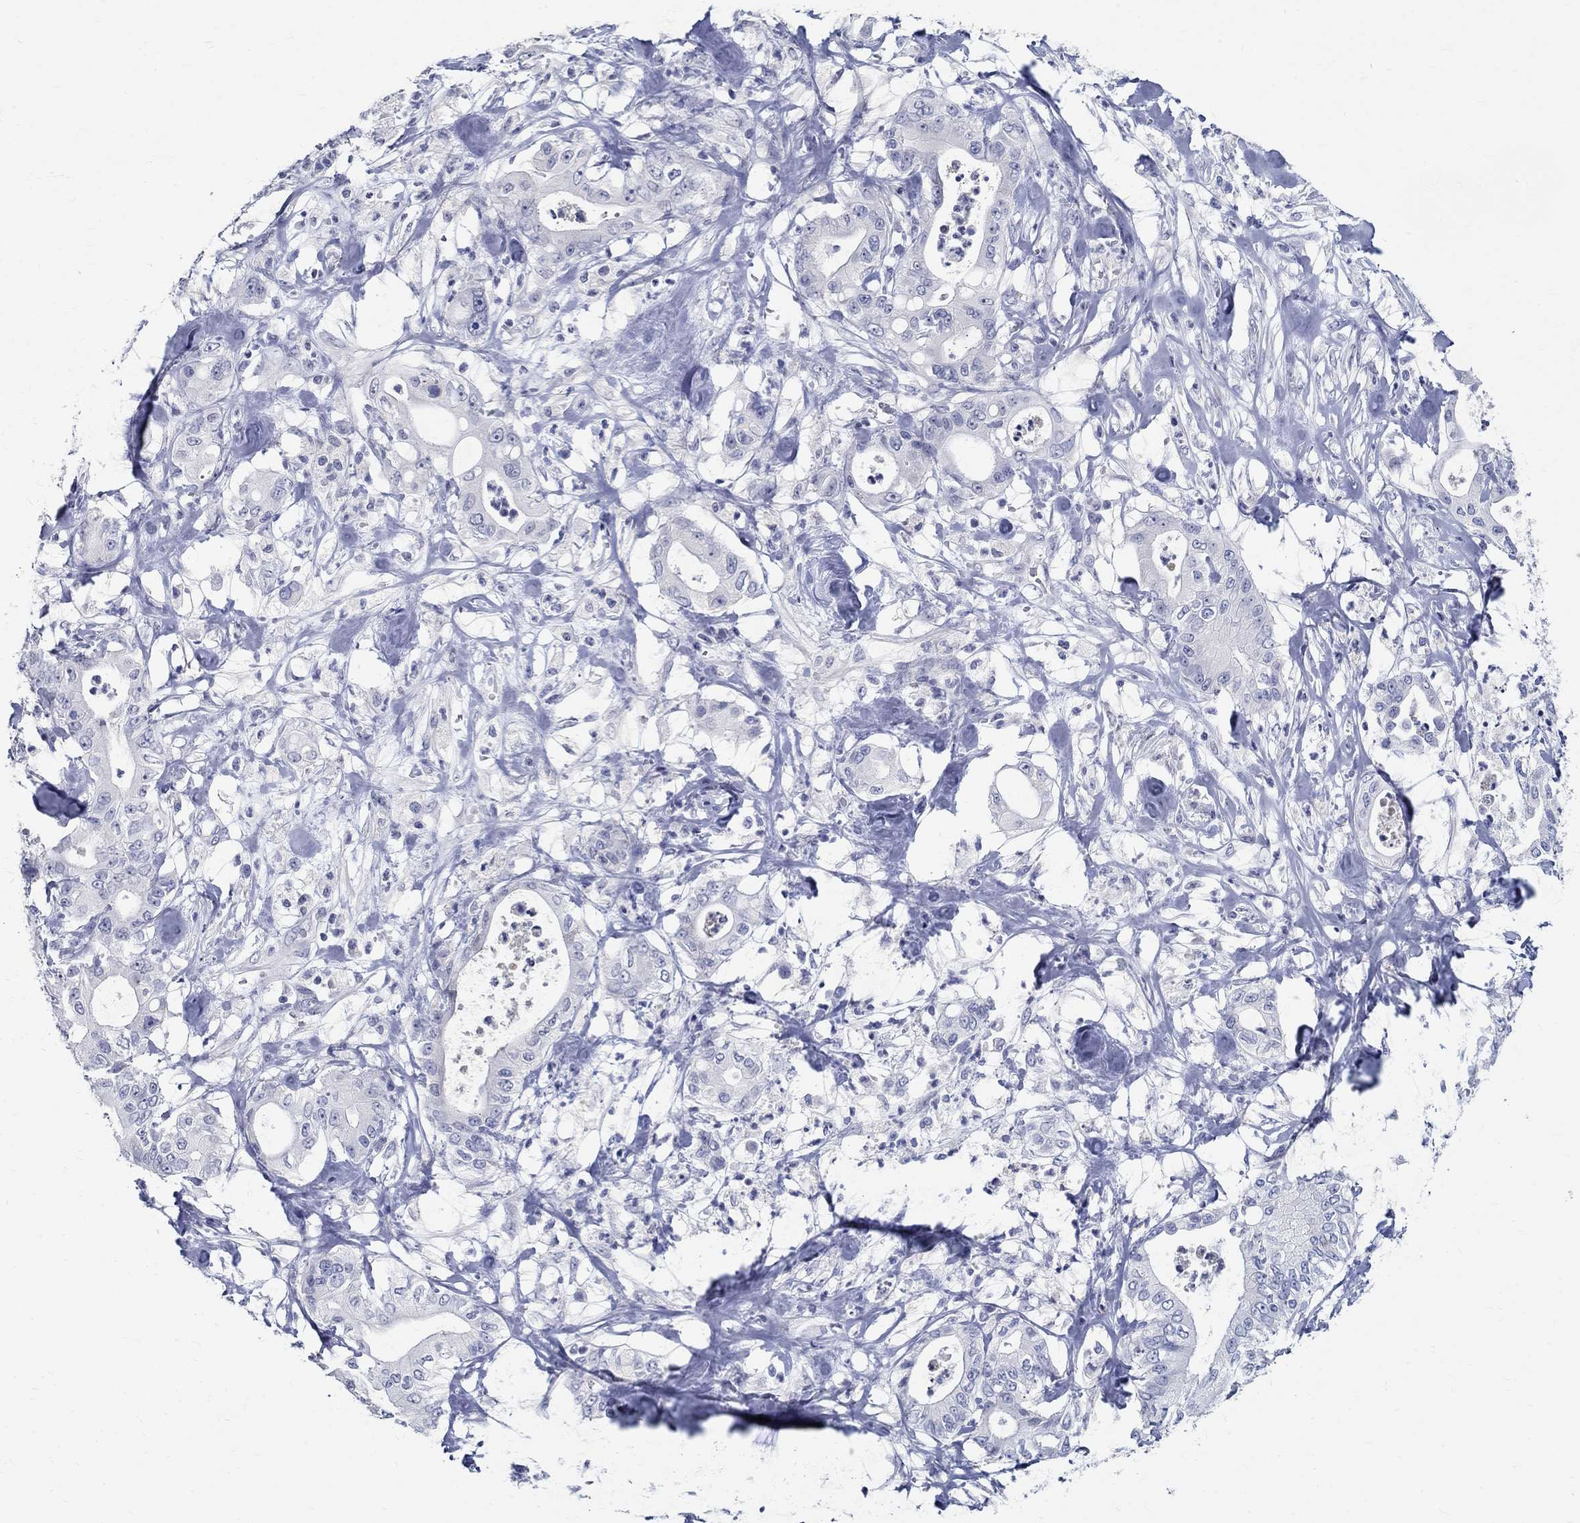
{"staining": {"intensity": "negative", "quantity": "none", "location": "none"}, "tissue": "pancreatic cancer", "cell_type": "Tumor cells", "image_type": "cancer", "snomed": [{"axis": "morphology", "description": "Adenocarcinoma, NOS"}, {"axis": "topography", "description": "Pancreas"}], "caption": "This photomicrograph is of adenocarcinoma (pancreatic) stained with IHC to label a protein in brown with the nuclei are counter-stained blue. There is no staining in tumor cells. Brightfield microscopy of immunohistochemistry stained with DAB (brown) and hematoxylin (blue), captured at high magnification.", "gene": "CETN1", "patient": {"sex": "male", "age": 71}}